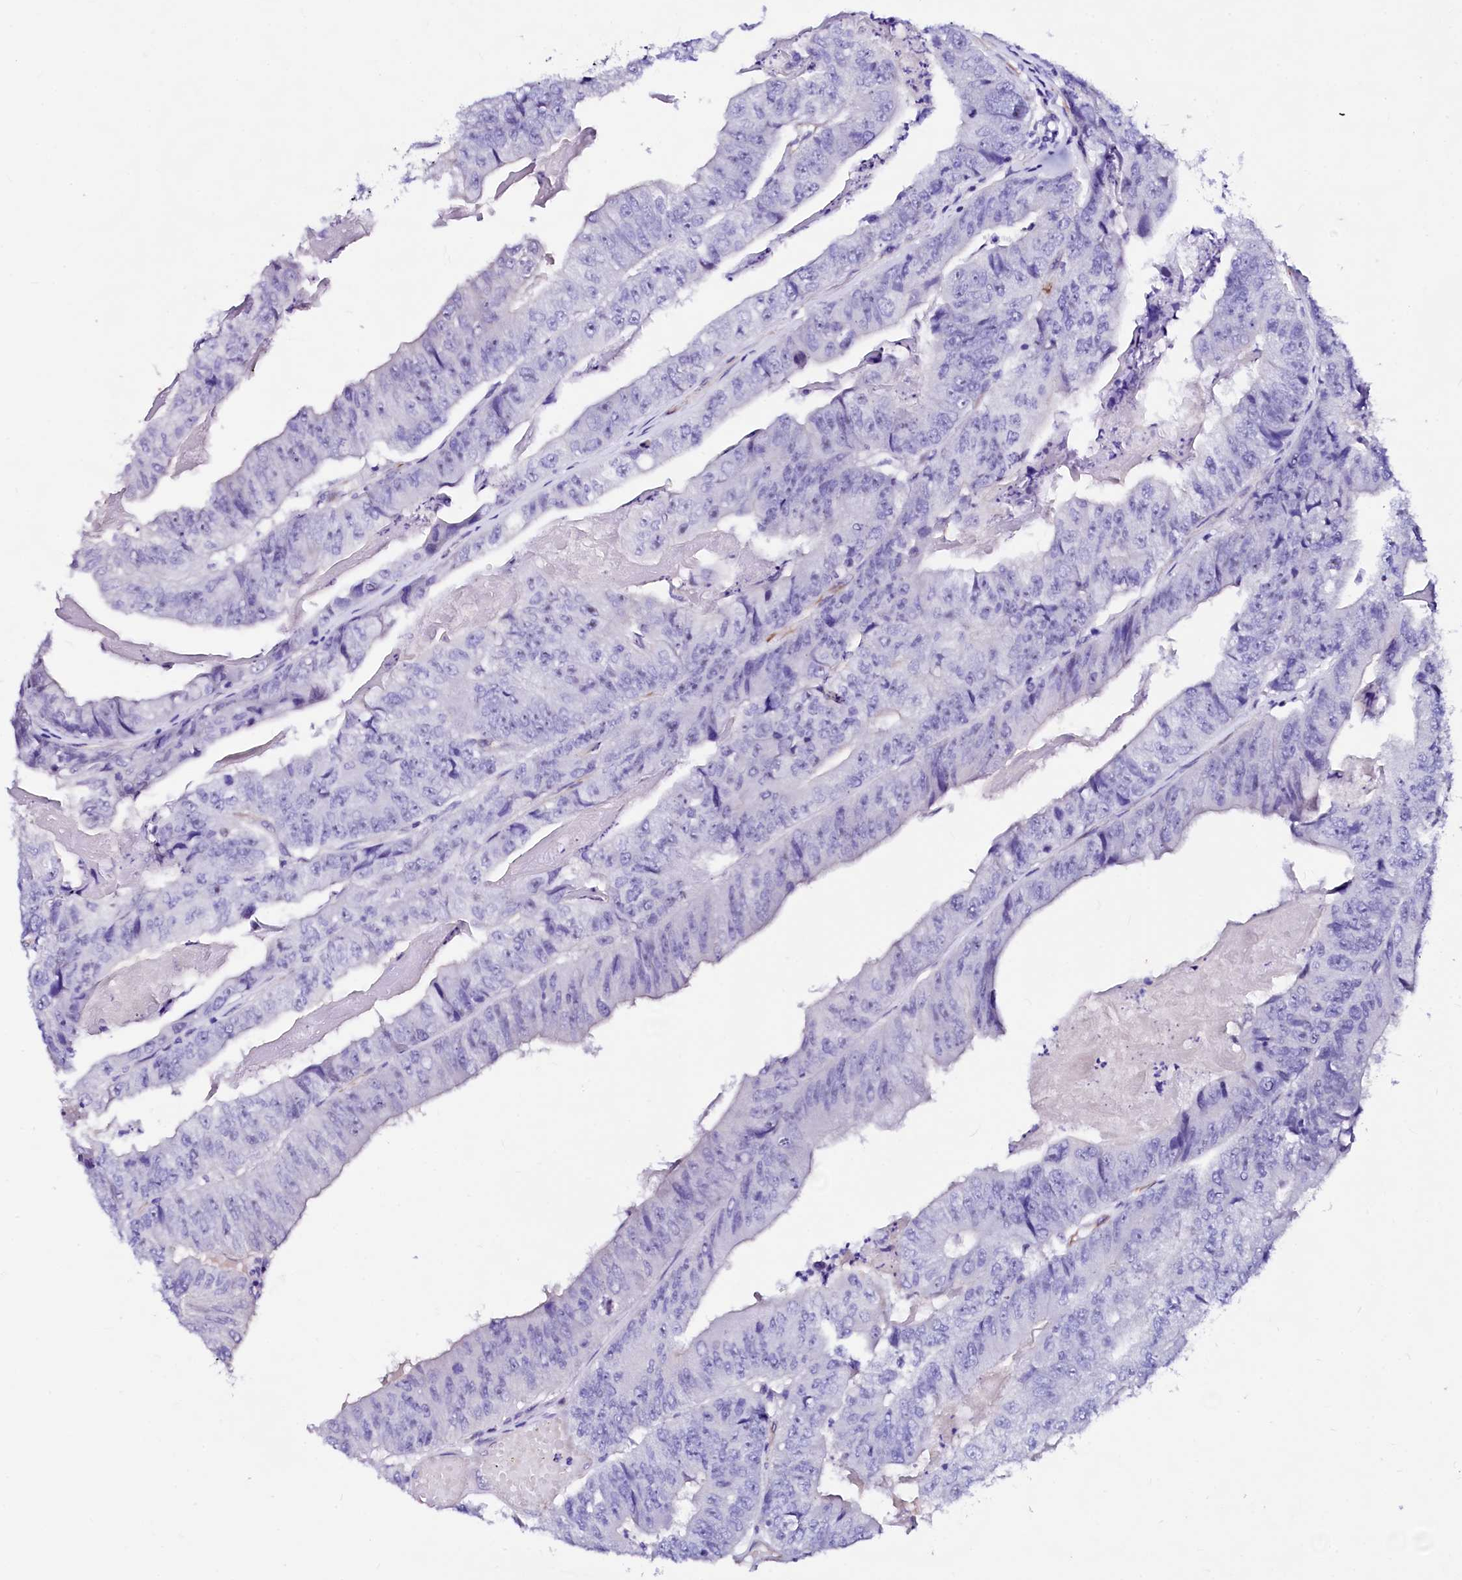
{"staining": {"intensity": "negative", "quantity": "none", "location": "none"}, "tissue": "colorectal cancer", "cell_type": "Tumor cells", "image_type": "cancer", "snomed": [{"axis": "morphology", "description": "Adenocarcinoma, NOS"}, {"axis": "topography", "description": "Colon"}], "caption": "Tumor cells are negative for brown protein staining in colorectal cancer (adenocarcinoma).", "gene": "SFR1", "patient": {"sex": "female", "age": 67}}